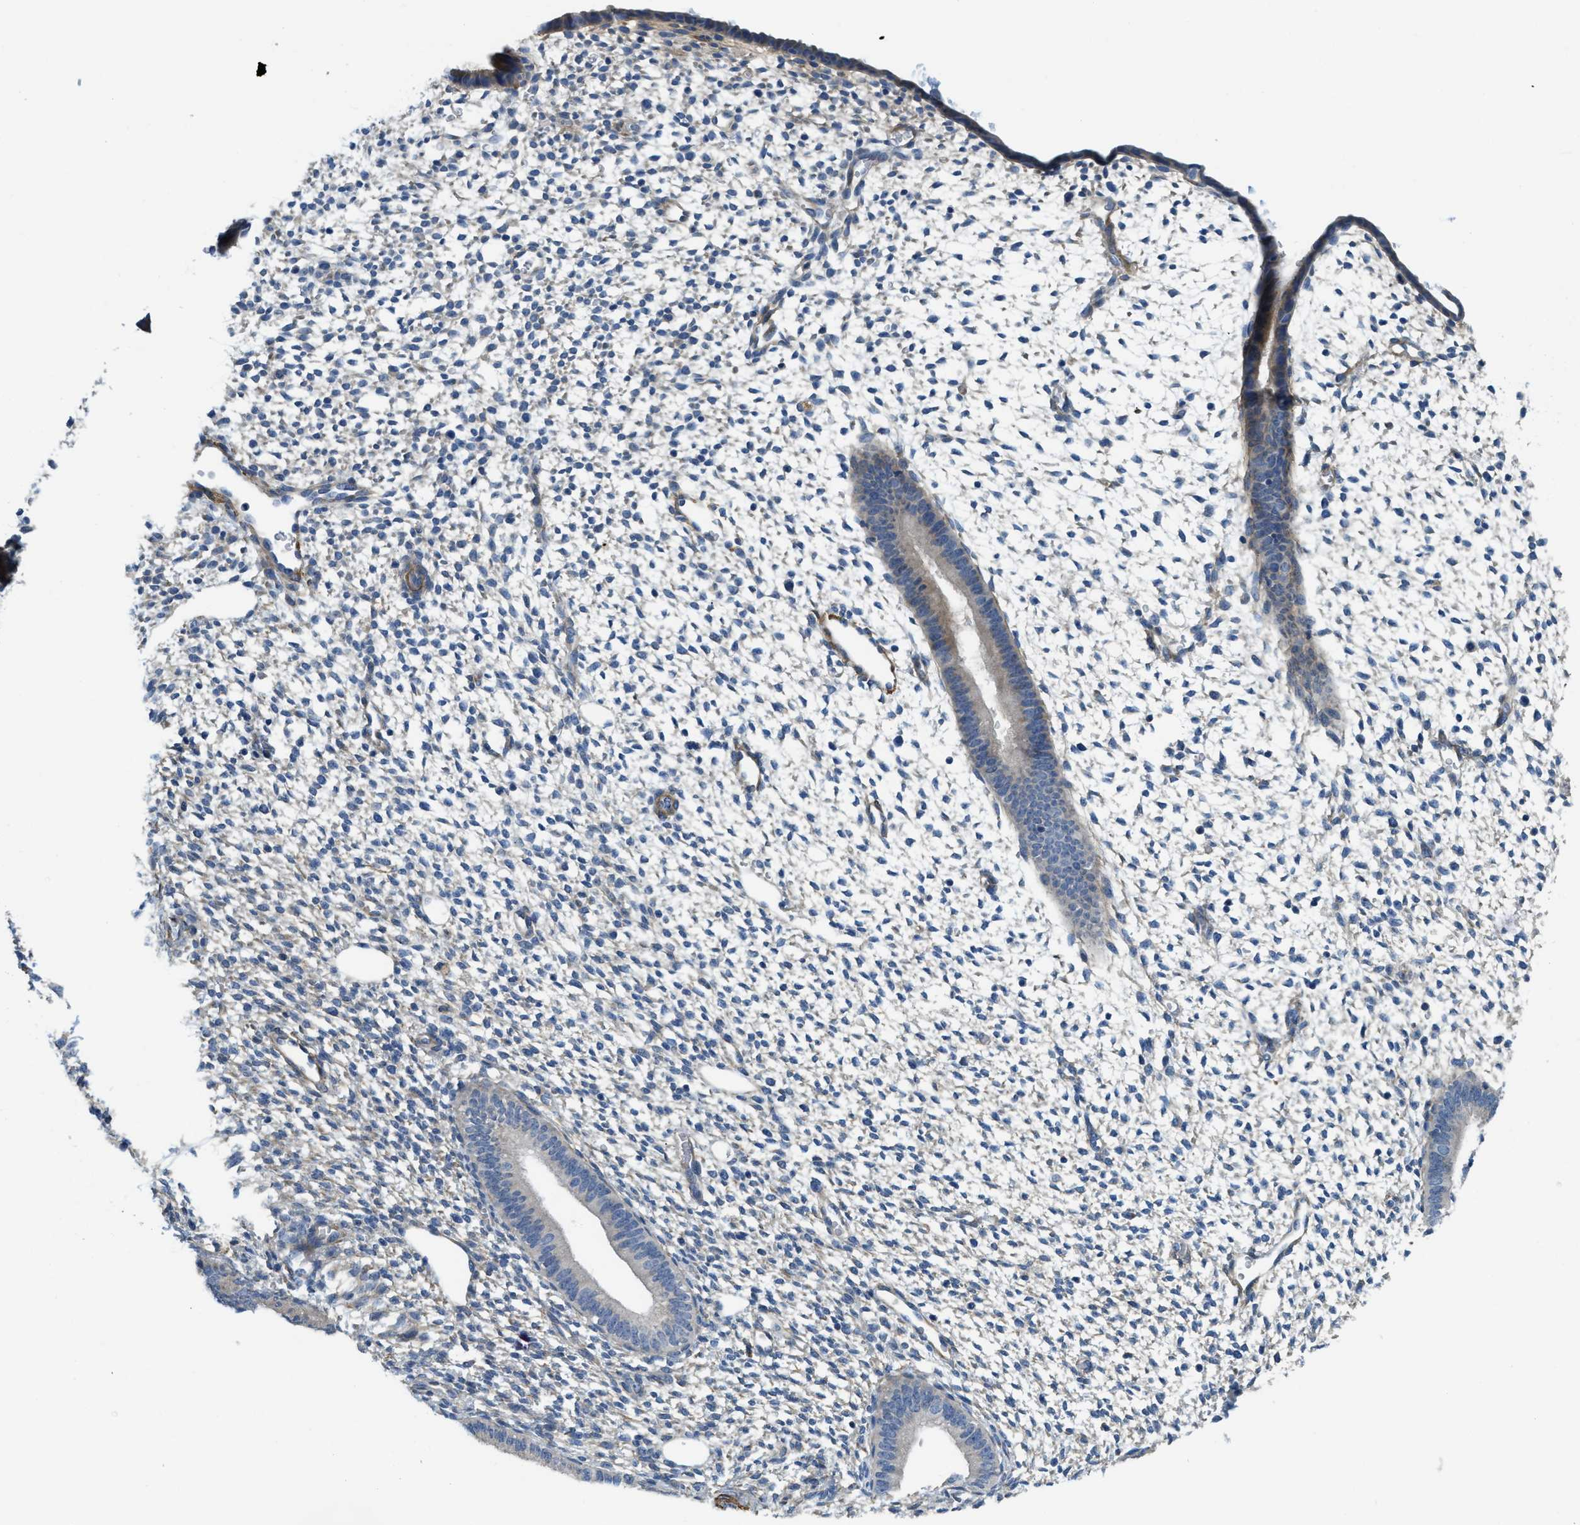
{"staining": {"intensity": "weak", "quantity": "<25%", "location": "cytoplasmic/membranous"}, "tissue": "endometrium", "cell_type": "Cells in endometrial stroma", "image_type": "normal", "snomed": [{"axis": "morphology", "description": "Normal tissue, NOS"}, {"axis": "topography", "description": "Endometrium"}], "caption": "High power microscopy histopathology image of an immunohistochemistry (IHC) histopathology image of unremarkable endometrium, revealing no significant positivity in cells in endometrial stroma.", "gene": "BMPR1A", "patient": {"sex": "female", "age": 46}}